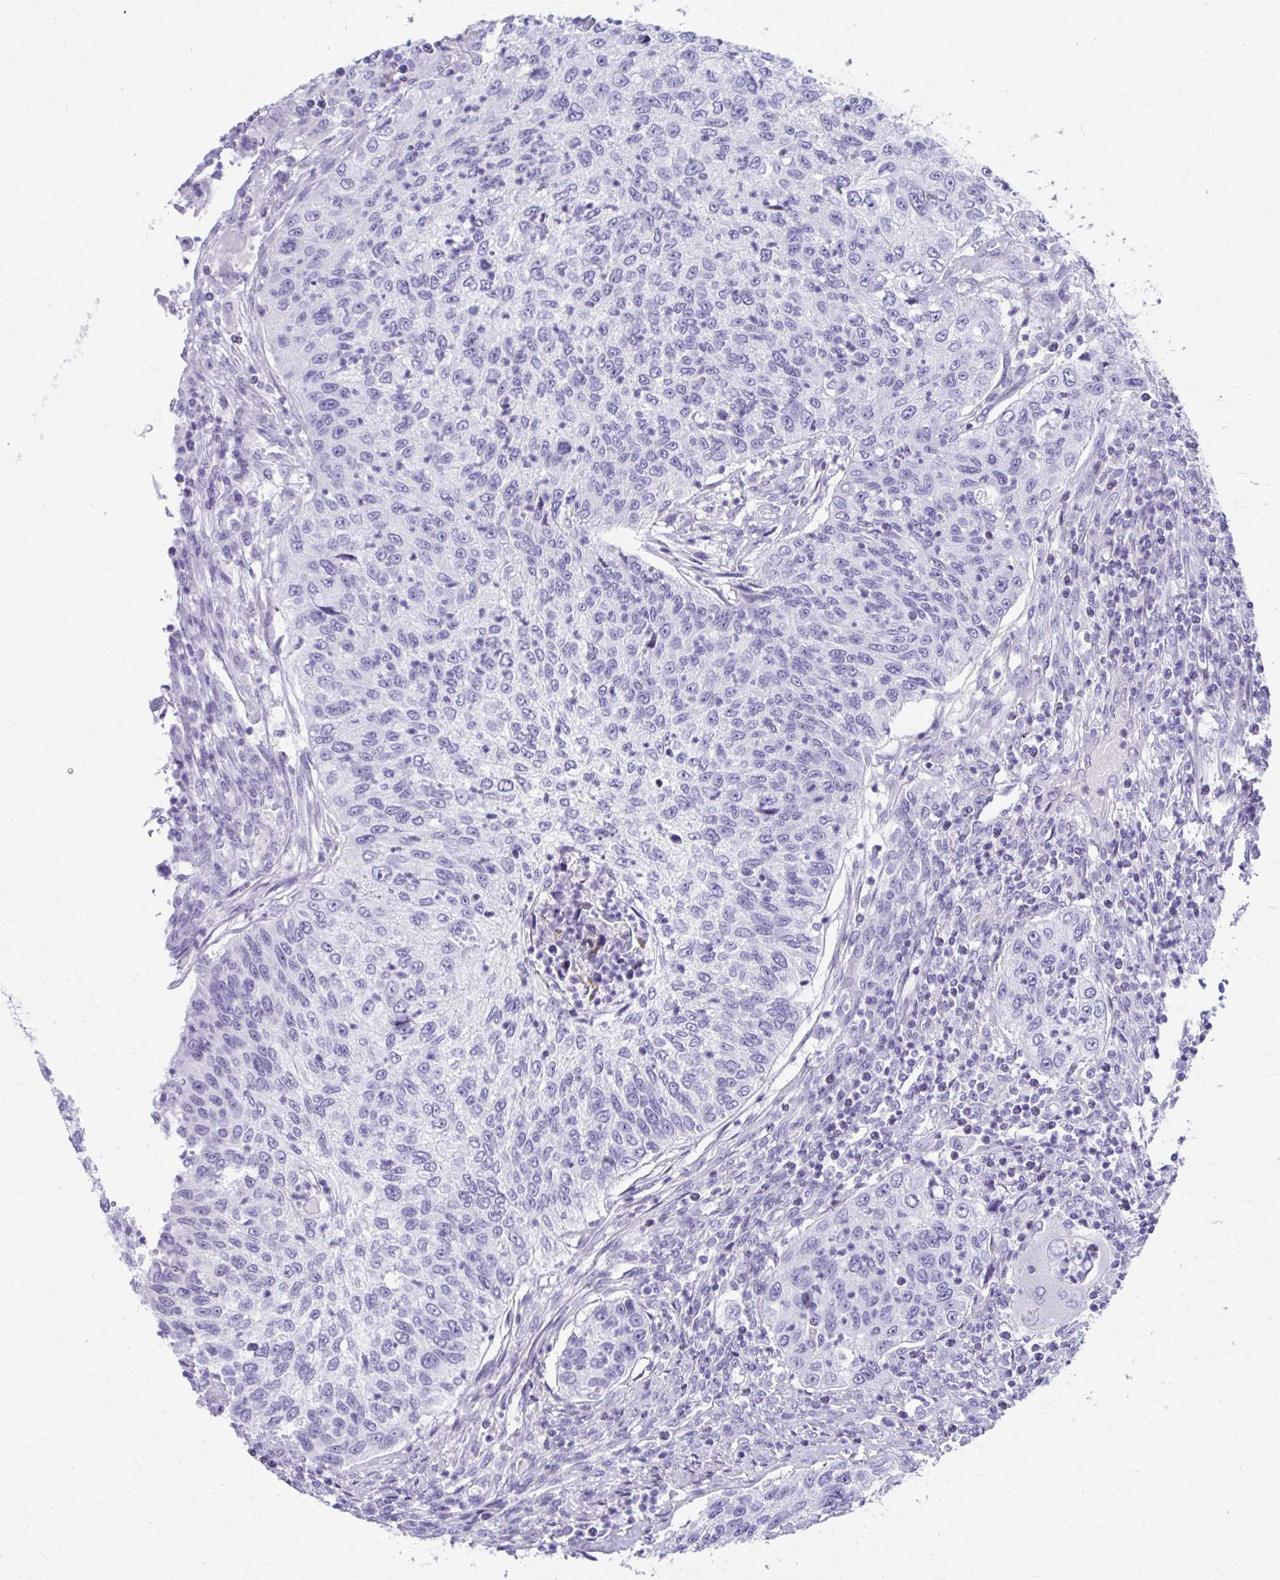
{"staining": {"intensity": "negative", "quantity": "none", "location": "none"}, "tissue": "urothelial cancer", "cell_type": "Tumor cells", "image_type": "cancer", "snomed": [{"axis": "morphology", "description": "Urothelial carcinoma, High grade"}, {"axis": "topography", "description": "Urinary bladder"}], "caption": "There is no significant positivity in tumor cells of urothelial carcinoma (high-grade).", "gene": "ISL1", "patient": {"sex": "female", "age": 60}}